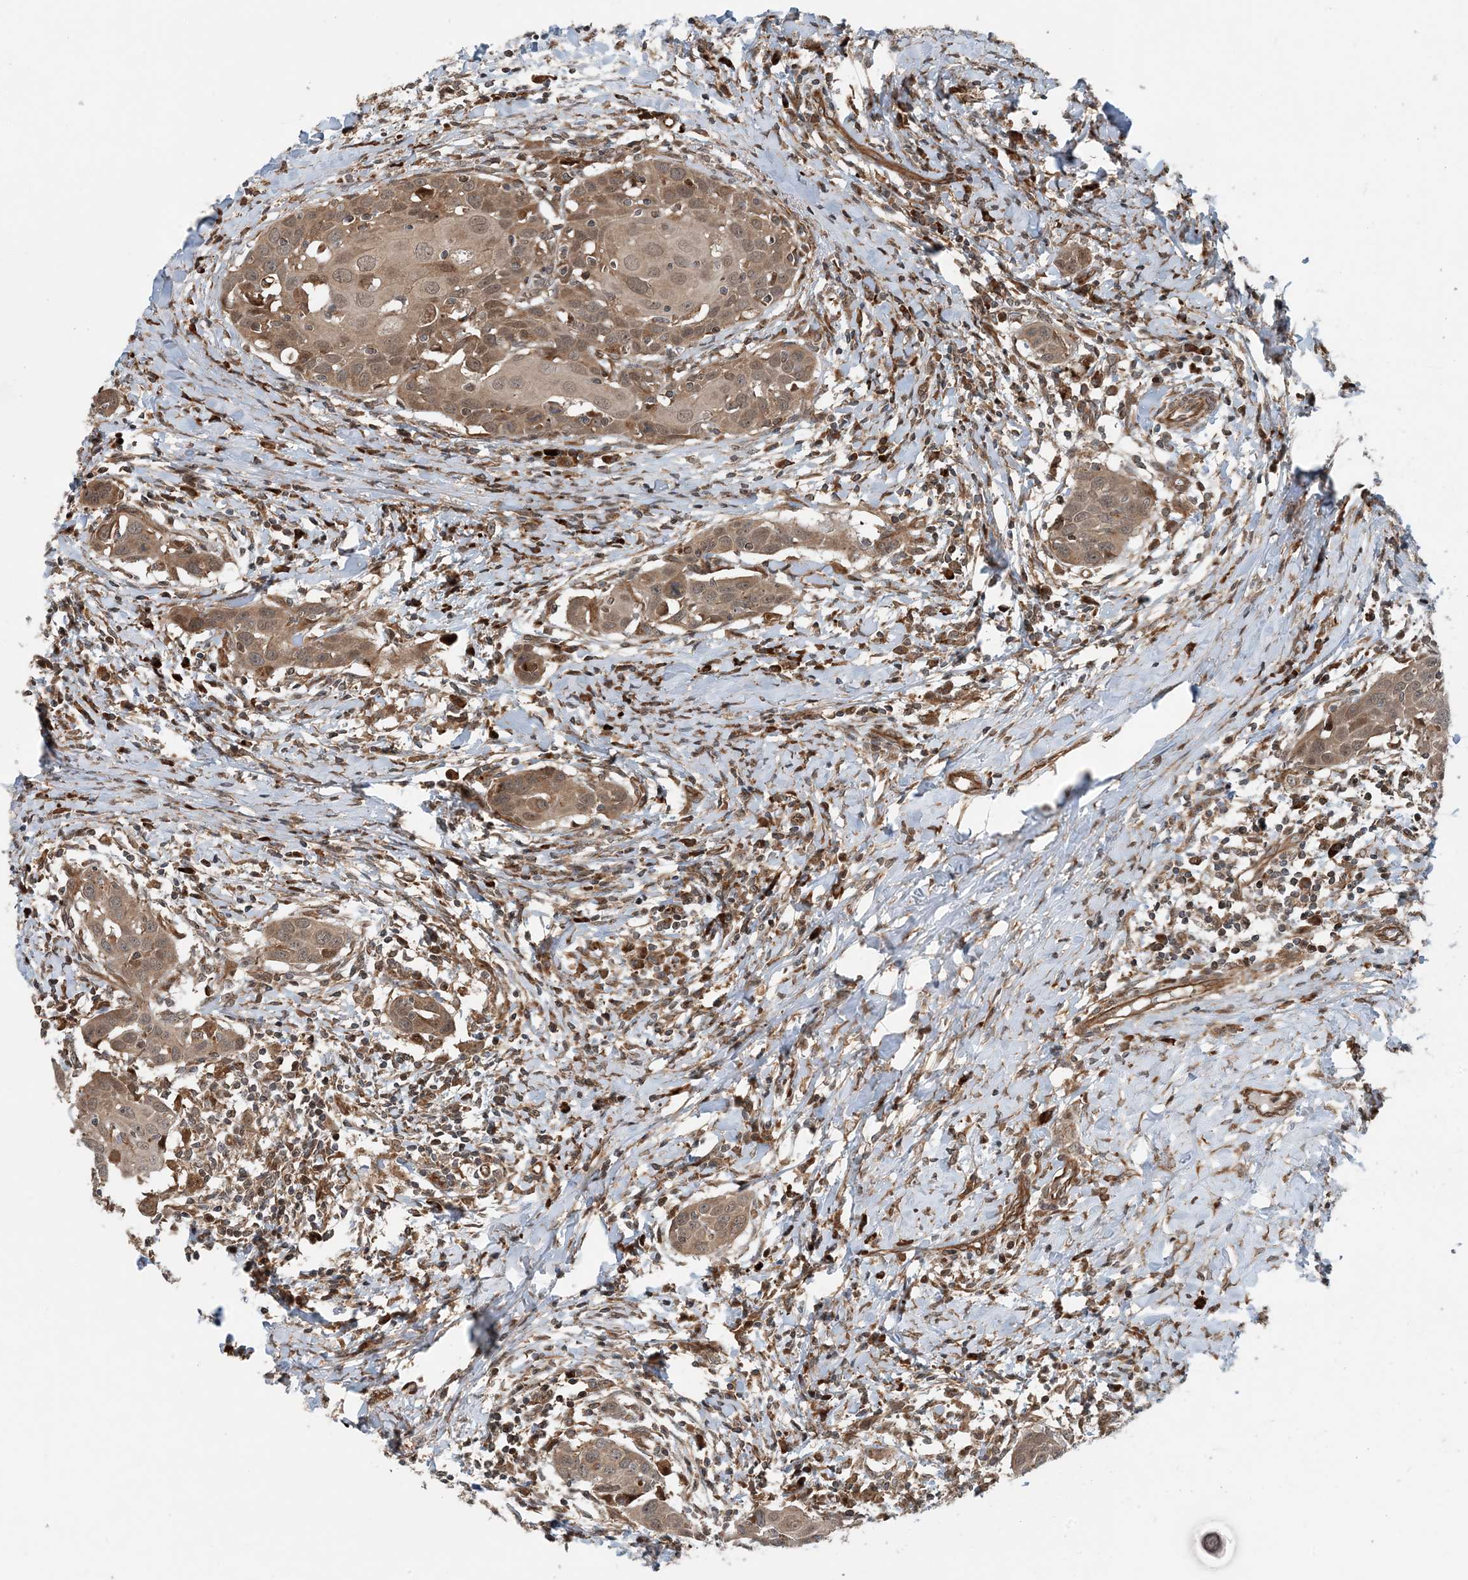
{"staining": {"intensity": "moderate", "quantity": ">75%", "location": "cytoplasmic/membranous,nuclear"}, "tissue": "head and neck cancer", "cell_type": "Tumor cells", "image_type": "cancer", "snomed": [{"axis": "morphology", "description": "Squamous cell carcinoma, NOS"}, {"axis": "topography", "description": "Oral tissue"}, {"axis": "topography", "description": "Head-Neck"}], "caption": "Squamous cell carcinoma (head and neck) tissue reveals moderate cytoplasmic/membranous and nuclear expression in about >75% of tumor cells, visualized by immunohistochemistry.", "gene": "EDEM2", "patient": {"sex": "female", "age": 50}}